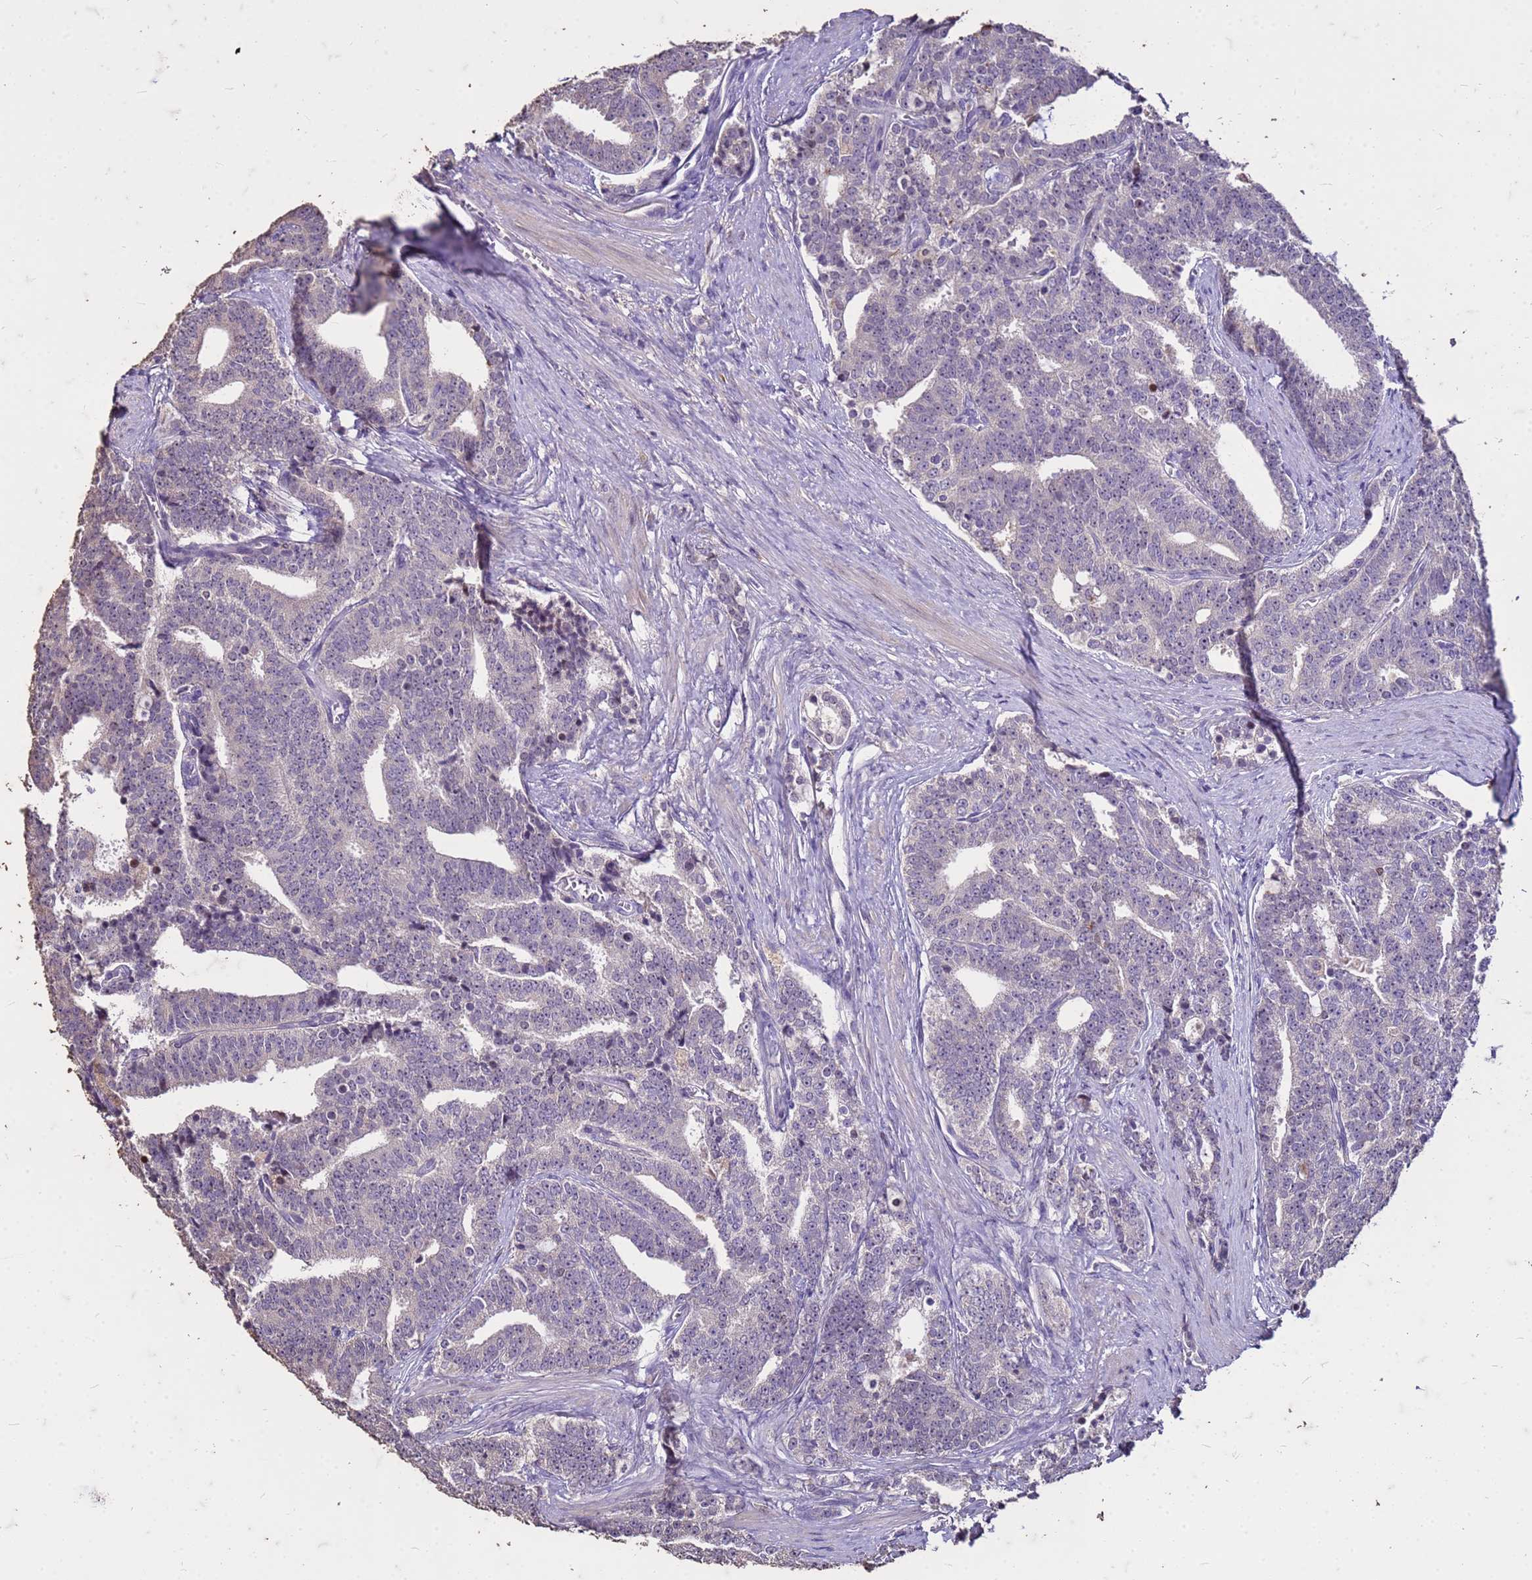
{"staining": {"intensity": "negative", "quantity": "none", "location": "none"}, "tissue": "prostate cancer", "cell_type": "Tumor cells", "image_type": "cancer", "snomed": [{"axis": "morphology", "description": "Adenocarcinoma, High grade"}, {"axis": "topography", "description": "Prostate and seminal vesicle, NOS"}], "caption": "Immunohistochemistry (IHC) of human prostate cancer shows no positivity in tumor cells. The staining is performed using DAB brown chromogen with nuclei counter-stained in using hematoxylin.", "gene": "FAM184B", "patient": {"sex": "male", "age": 67}}